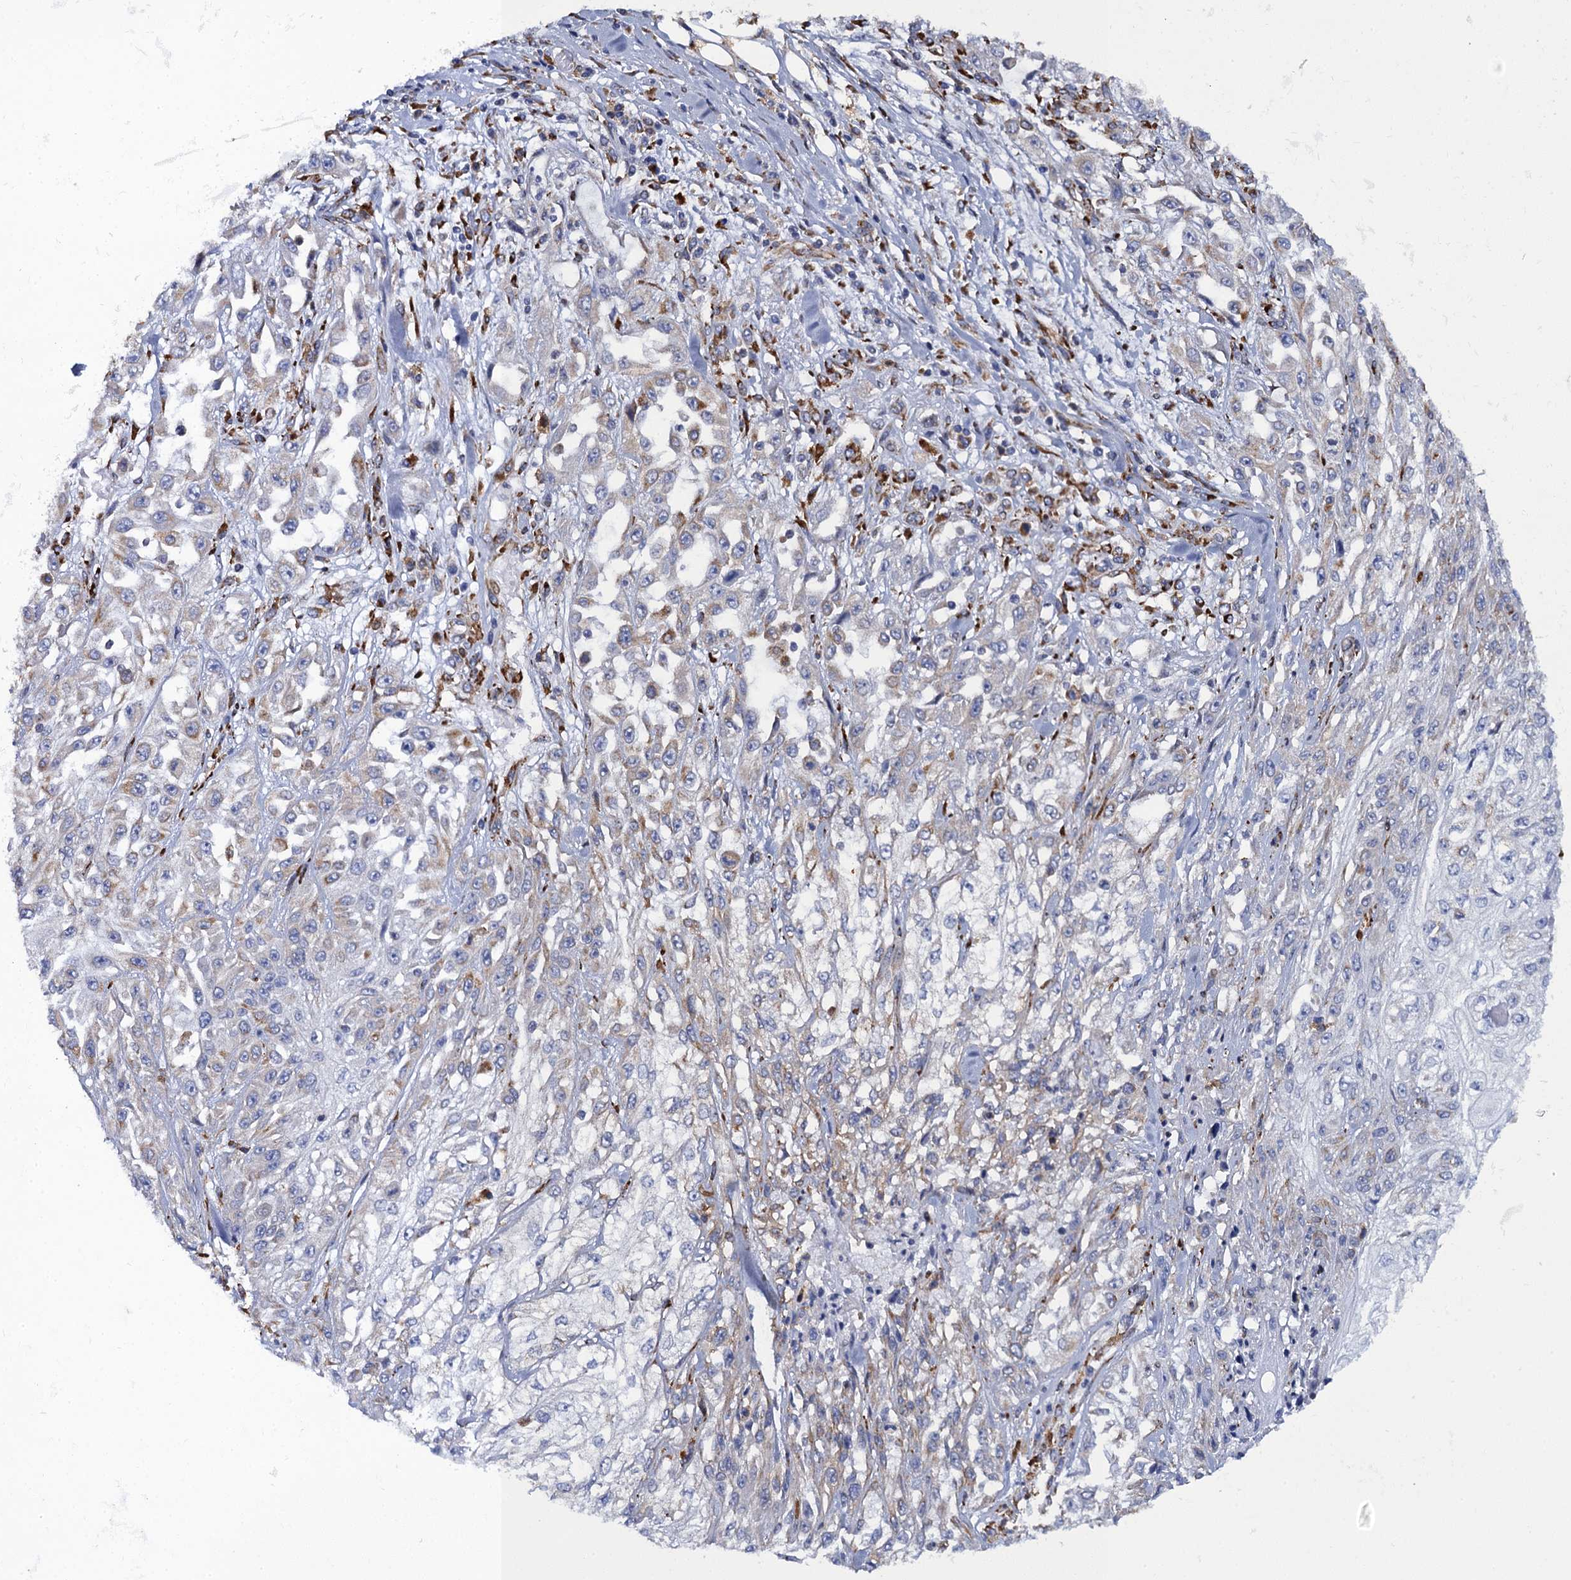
{"staining": {"intensity": "negative", "quantity": "none", "location": "none"}, "tissue": "skin cancer", "cell_type": "Tumor cells", "image_type": "cancer", "snomed": [{"axis": "morphology", "description": "Squamous cell carcinoma, NOS"}, {"axis": "morphology", "description": "Squamous cell carcinoma, metastatic, NOS"}, {"axis": "topography", "description": "Skin"}, {"axis": "topography", "description": "Lymph node"}], "caption": "This is a photomicrograph of IHC staining of squamous cell carcinoma (skin), which shows no positivity in tumor cells.", "gene": "POGLUT3", "patient": {"sex": "male", "age": 75}}